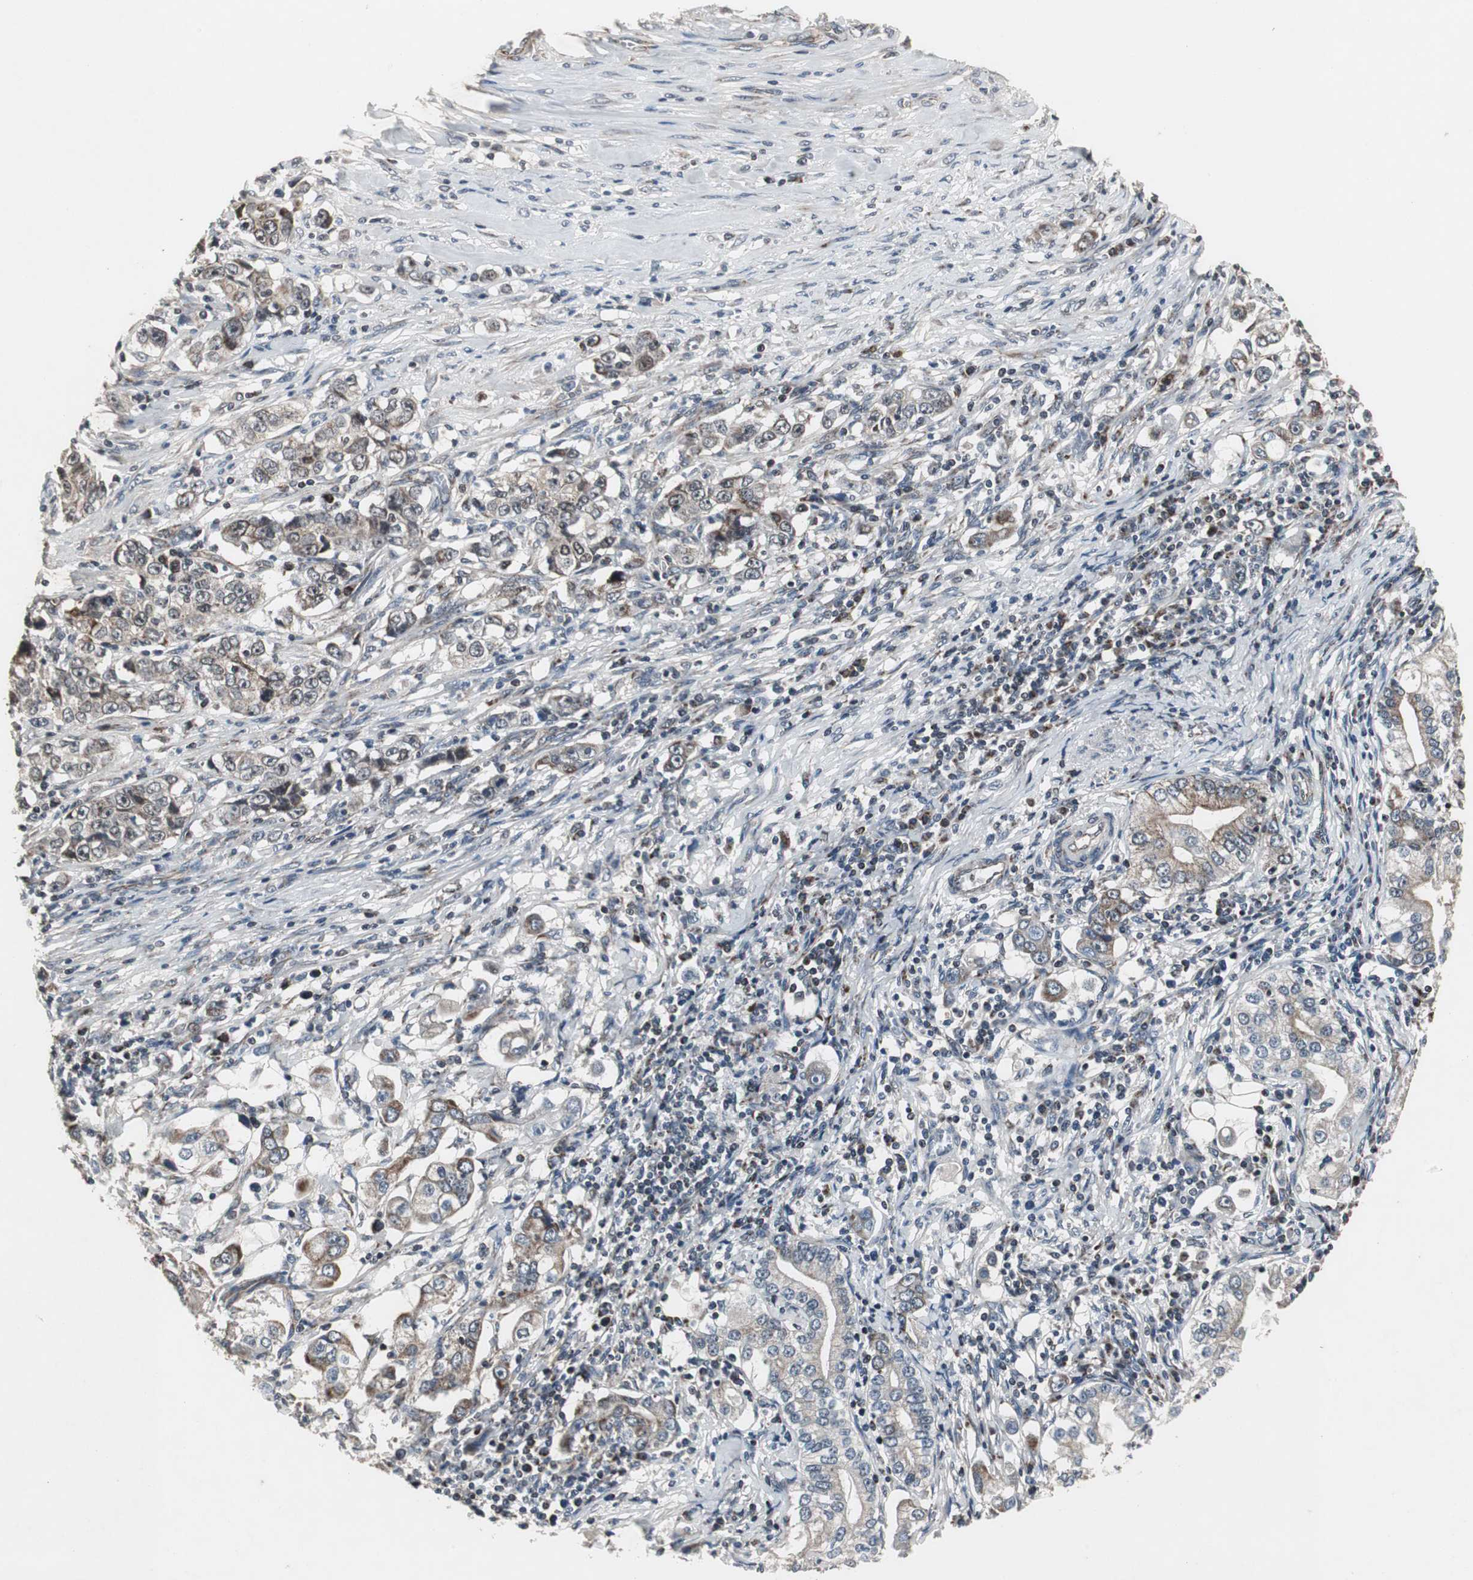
{"staining": {"intensity": "strong", "quantity": "25%-75%", "location": "cytoplasmic/membranous"}, "tissue": "stomach cancer", "cell_type": "Tumor cells", "image_type": "cancer", "snomed": [{"axis": "morphology", "description": "Adenocarcinoma, NOS"}, {"axis": "topography", "description": "Stomach, lower"}], "caption": "Immunohistochemistry (IHC) of stomach cancer (adenocarcinoma) reveals high levels of strong cytoplasmic/membranous staining in approximately 25%-75% of tumor cells.", "gene": "MRPL40", "patient": {"sex": "female", "age": 72}}